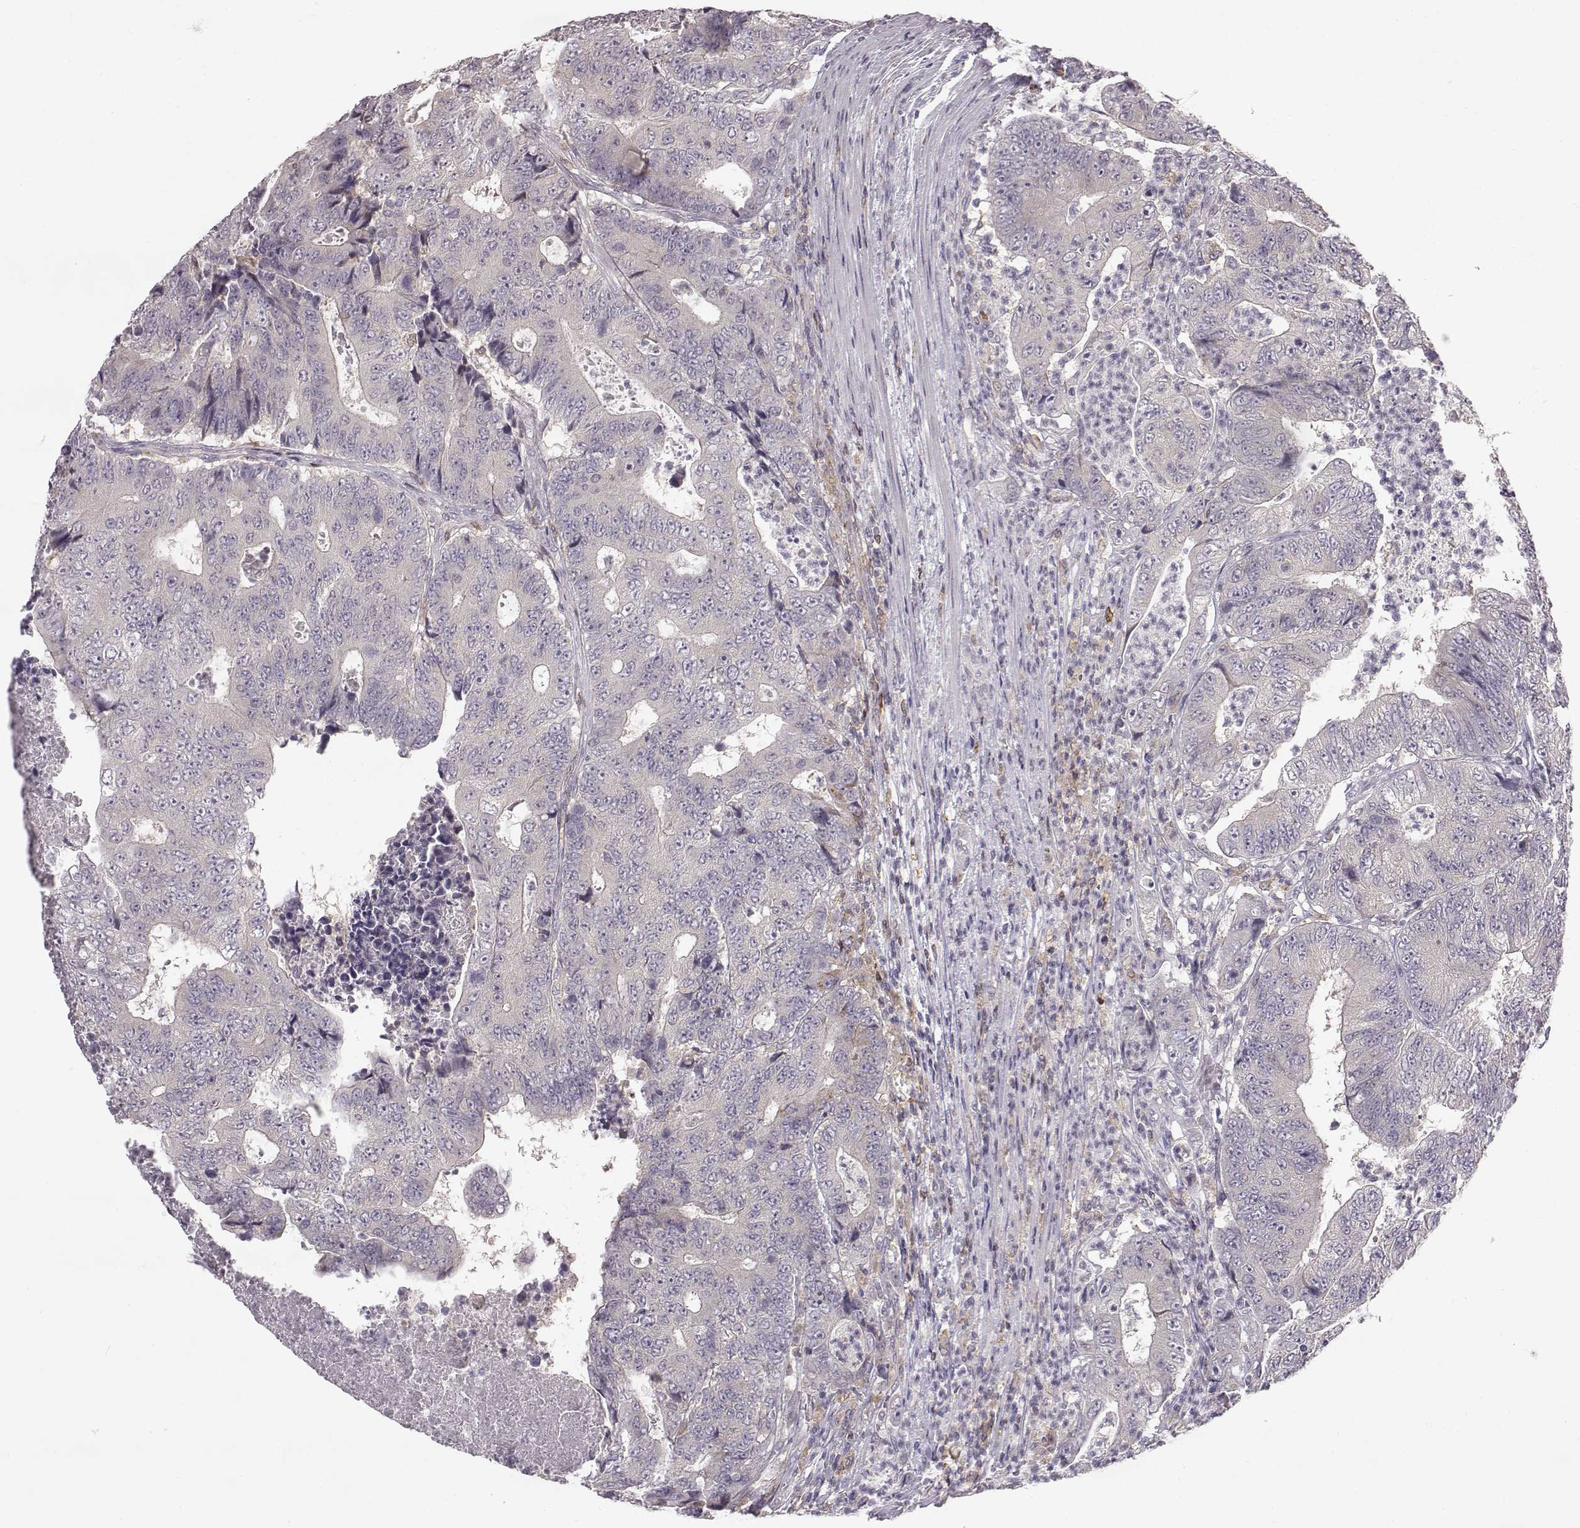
{"staining": {"intensity": "negative", "quantity": "none", "location": "none"}, "tissue": "colorectal cancer", "cell_type": "Tumor cells", "image_type": "cancer", "snomed": [{"axis": "morphology", "description": "Adenocarcinoma, NOS"}, {"axis": "topography", "description": "Colon"}], "caption": "This image is of colorectal adenocarcinoma stained with IHC to label a protein in brown with the nuclei are counter-stained blue. There is no positivity in tumor cells.", "gene": "SPAG17", "patient": {"sex": "female", "age": 48}}